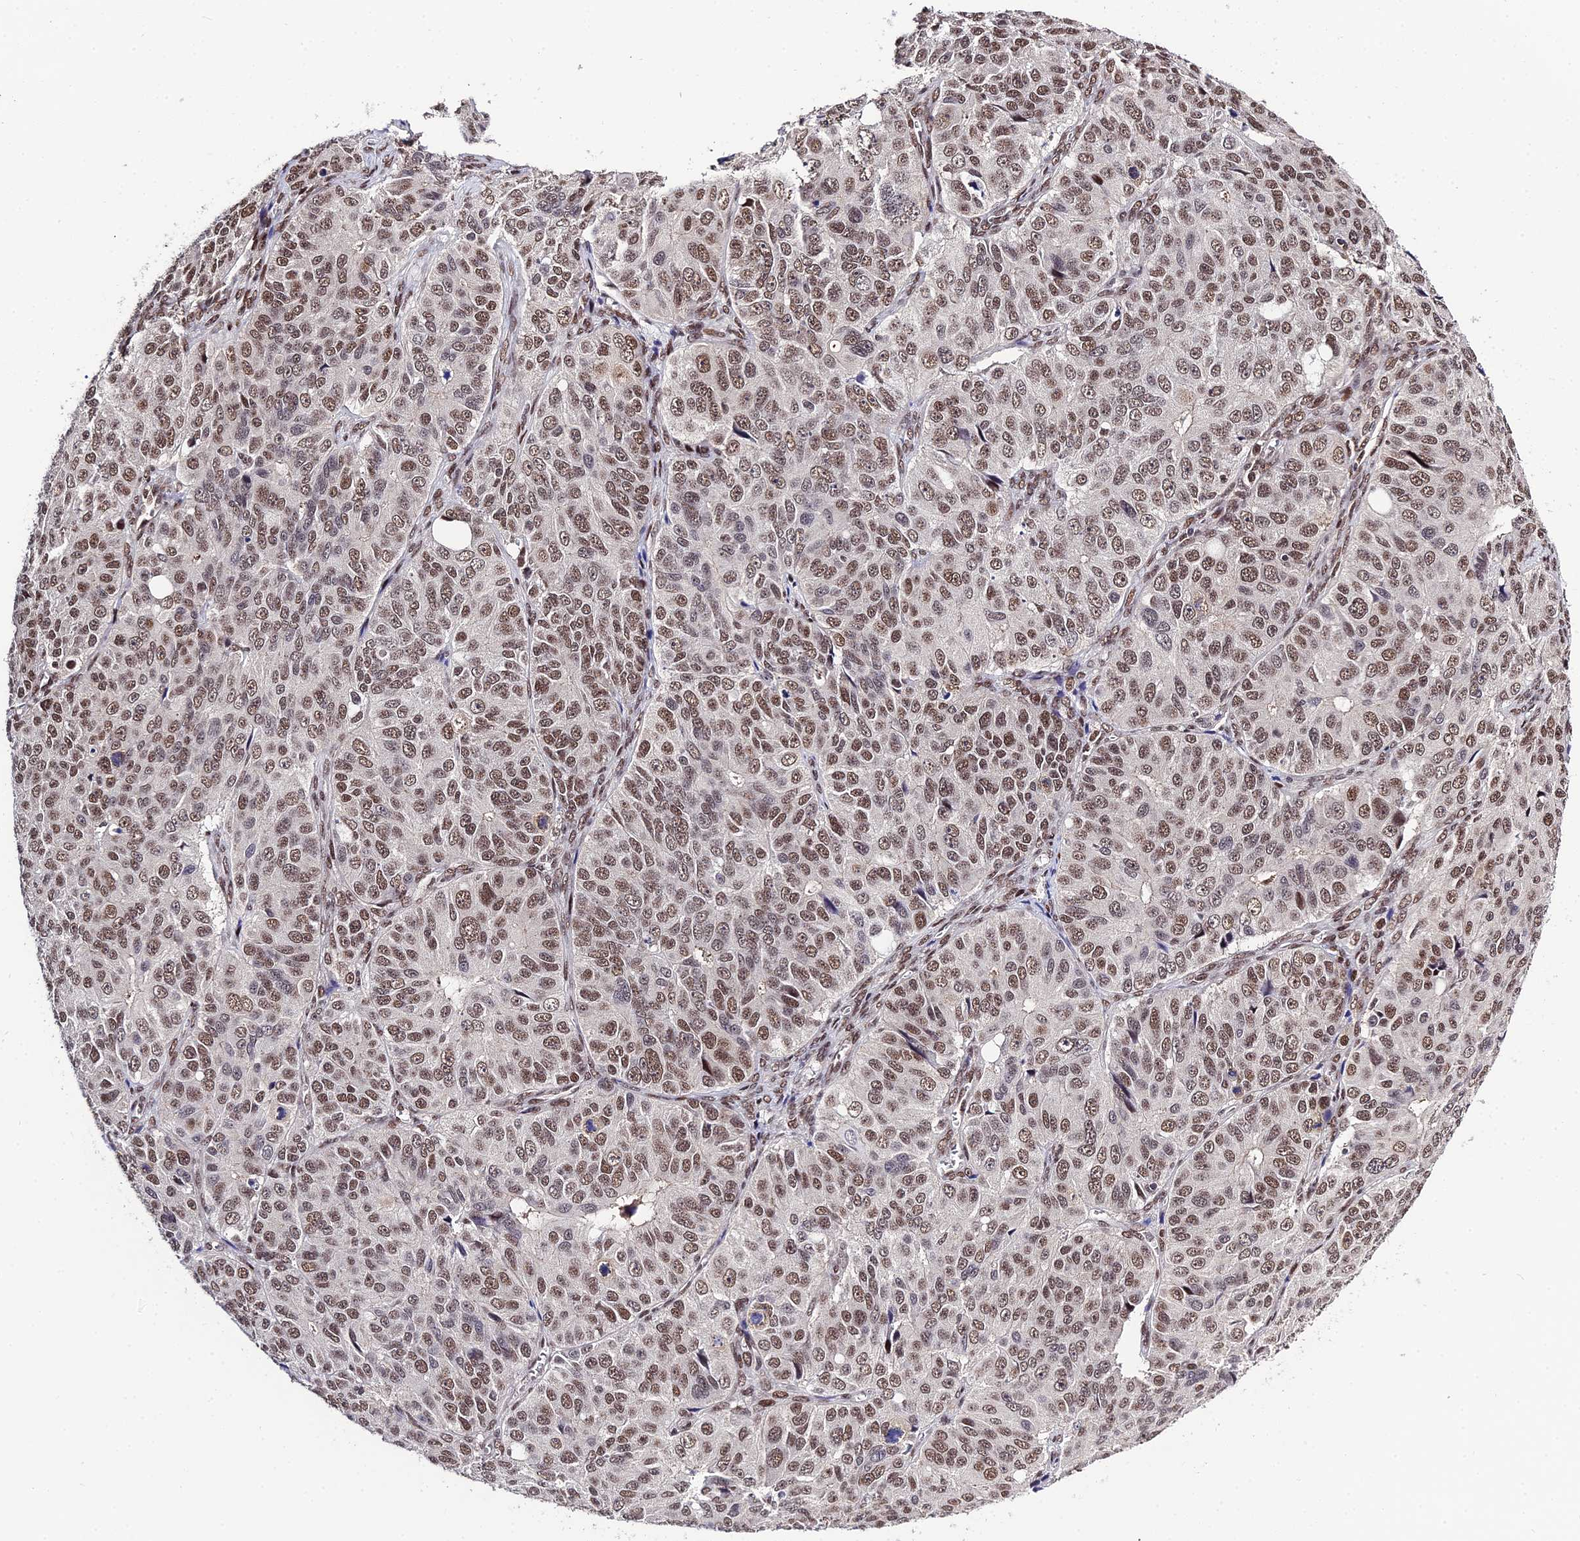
{"staining": {"intensity": "moderate", "quantity": ">75%", "location": "nuclear"}, "tissue": "ovarian cancer", "cell_type": "Tumor cells", "image_type": "cancer", "snomed": [{"axis": "morphology", "description": "Carcinoma, endometroid"}, {"axis": "topography", "description": "Ovary"}], "caption": "A high-resolution photomicrograph shows immunohistochemistry (IHC) staining of ovarian endometroid carcinoma, which reveals moderate nuclear staining in approximately >75% of tumor cells.", "gene": "SYT15", "patient": {"sex": "female", "age": 51}}